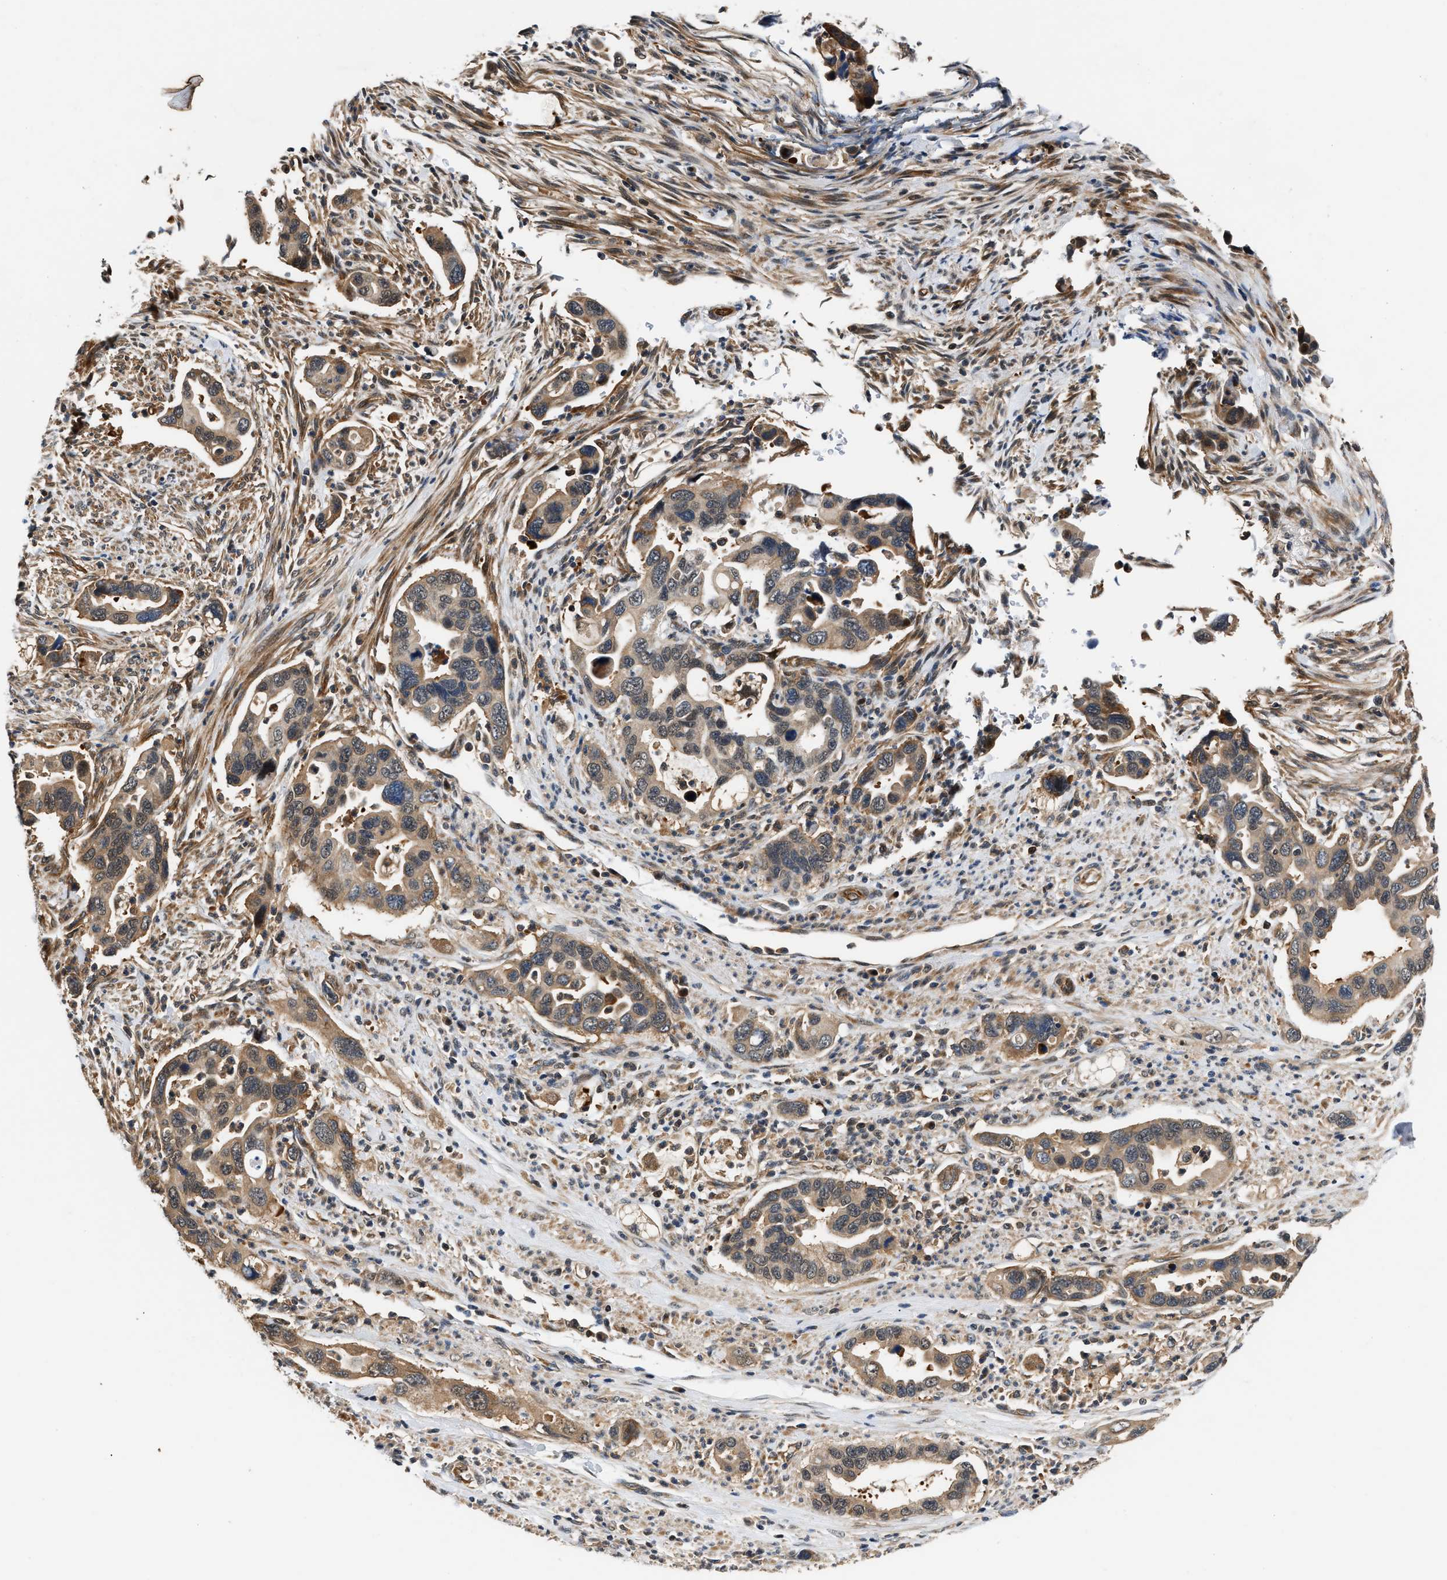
{"staining": {"intensity": "moderate", "quantity": ">75%", "location": "cytoplasmic/membranous"}, "tissue": "pancreatic cancer", "cell_type": "Tumor cells", "image_type": "cancer", "snomed": [{"axis": "morphology", "description": "Adenocarcinoma, NOS"}, {"axis": "topography", "description": "Pancreas"}], "caption": "Tumor cells display moderate cytoplasmic/membranous expression in about >75% of cells in pancreatic adenocarcinoma.", "gene": "TUT7", "patient": {"sex": "female", "age": 70}}